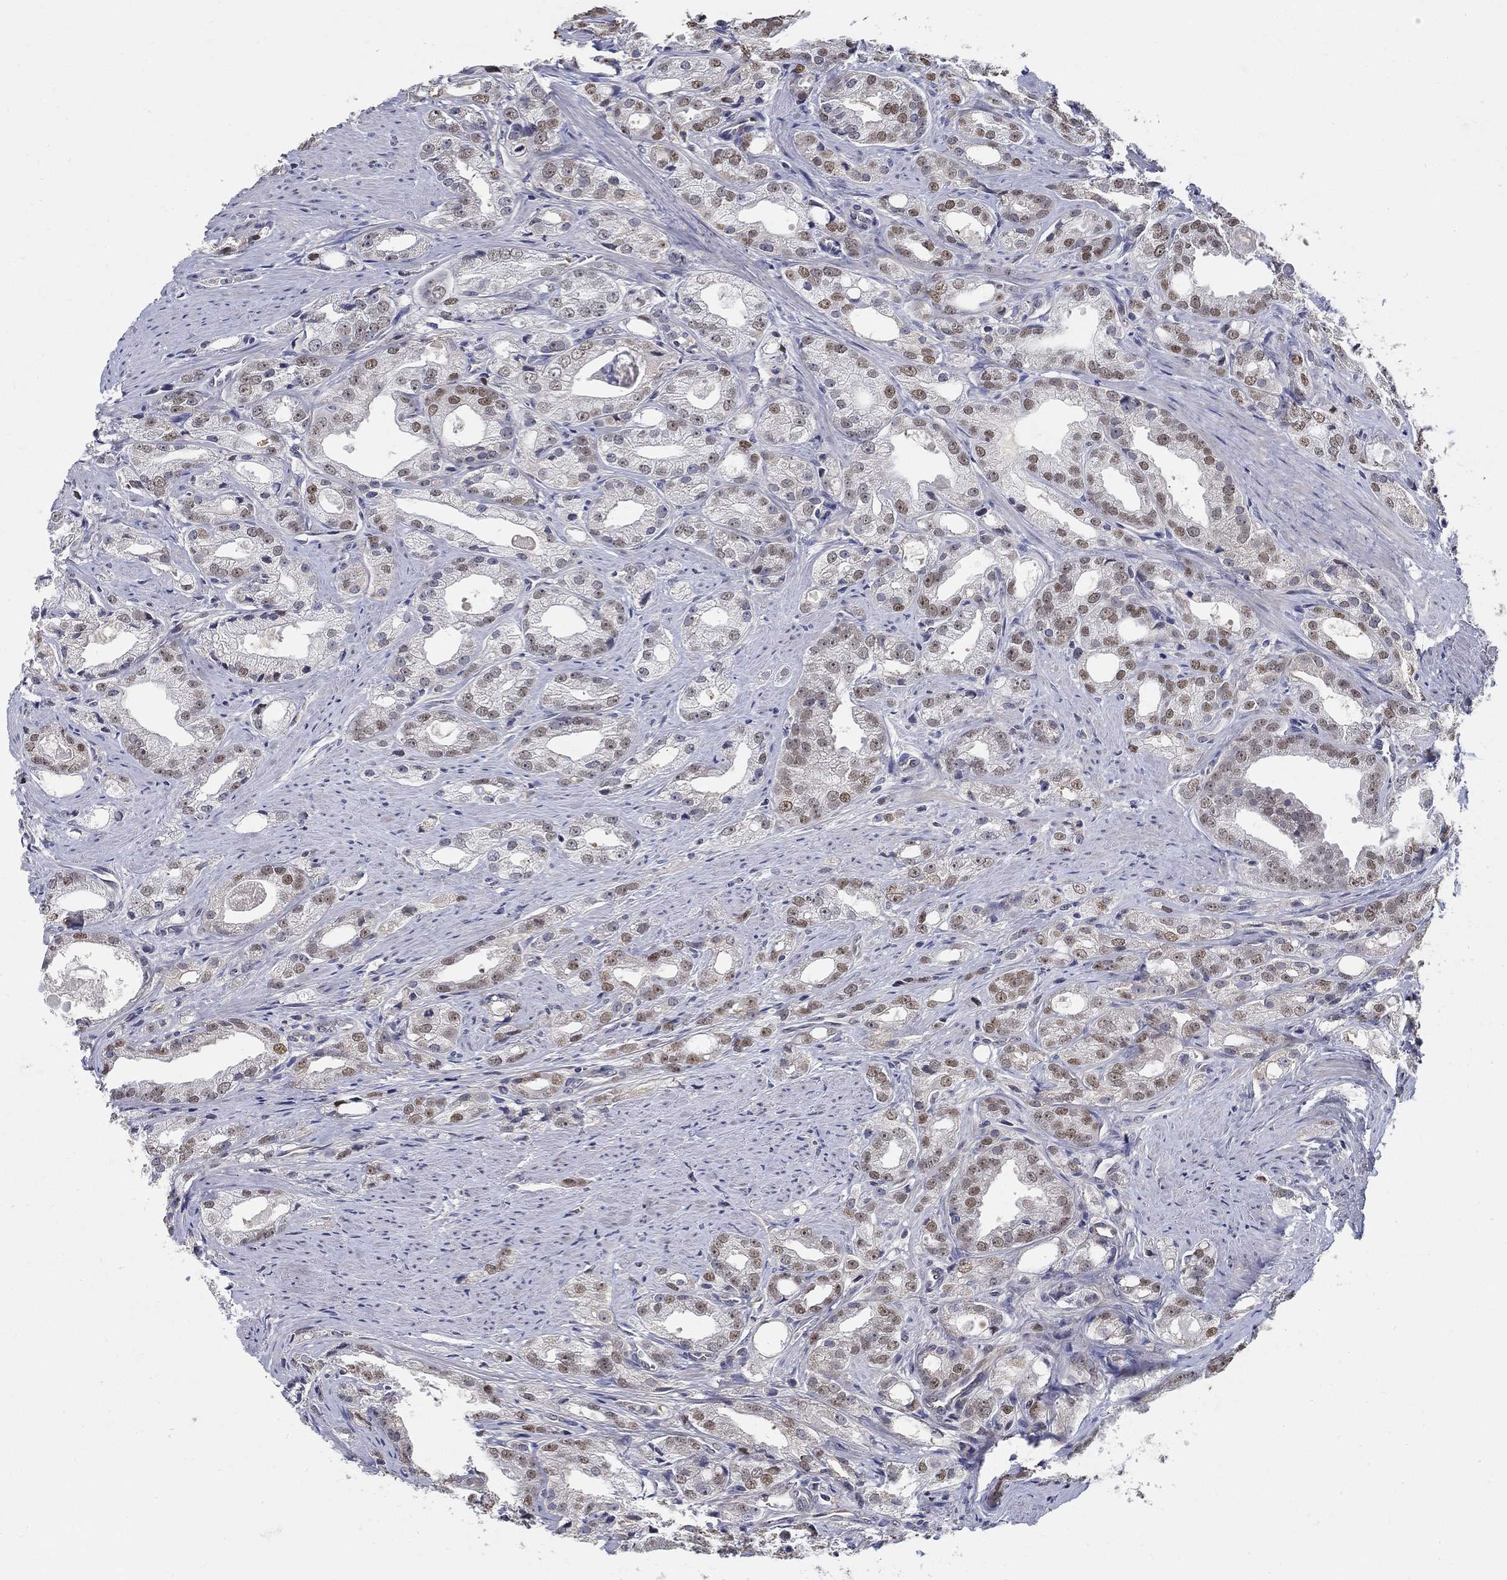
{"staining": {"intensity": "weak", "quantity": "25%-75%", "location": "nuclear"}, "tissue": "prostate cancer", "cell_type": "Tumor cells", "image_type": "cancer", "snomed": [{"axis": "morphology", "description": "Adenocarcinoma, NOS"}, {"axis": "morphology", "description": "Adenocarcinoma, High grade"}, {"axis": "topography", "description": "Prostate"}], "caption": "Immunohistochemistry (IHC) histopathology image of prostate cancer stained for a protein (brown), which demonstrates low levels of weak nuclear positivity in approximately 25%-75% of tumor cells.", "gene": "C16orf46", "patient": {"sex": "male", "age": 70}}